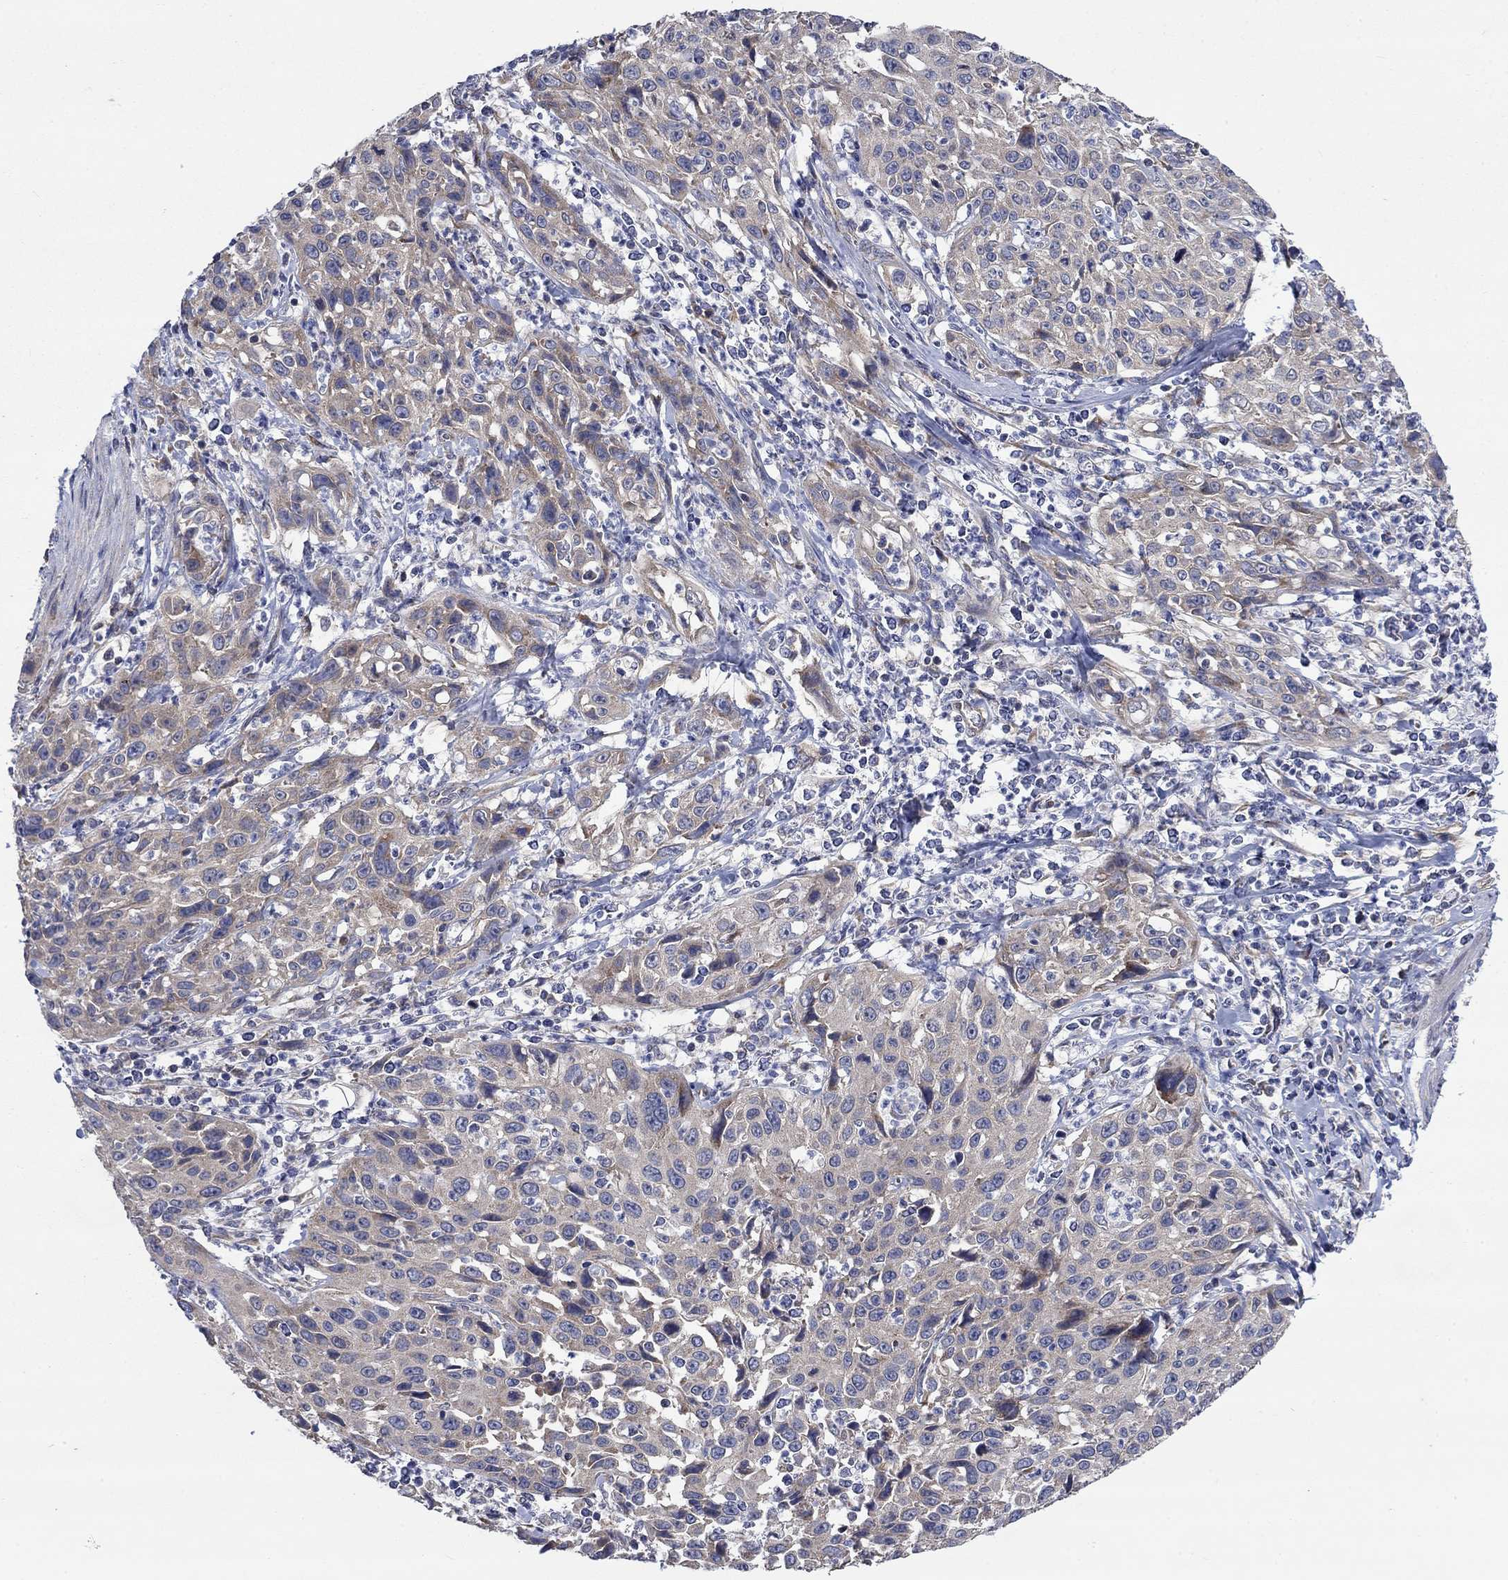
{"staining": {"intensity": "negative", "quantity": "none", "location": "none"}, "tissue": "cervical cancer", "cell_type": "Tumor cells", "image_type": "cancer", "snomed": [{"axis": "morphology", "description": "Squamous cell carcinoma, NOS"}, {"axis": "topography", "description": "Cervix"}], "caption": "This is an immunohistochemistry image of human cervical cancer (squamous cell carcinoma). There is no expression in tumor cells.", "gene": "RPLP0", "patient": {"sex": "female", "age": 26}}